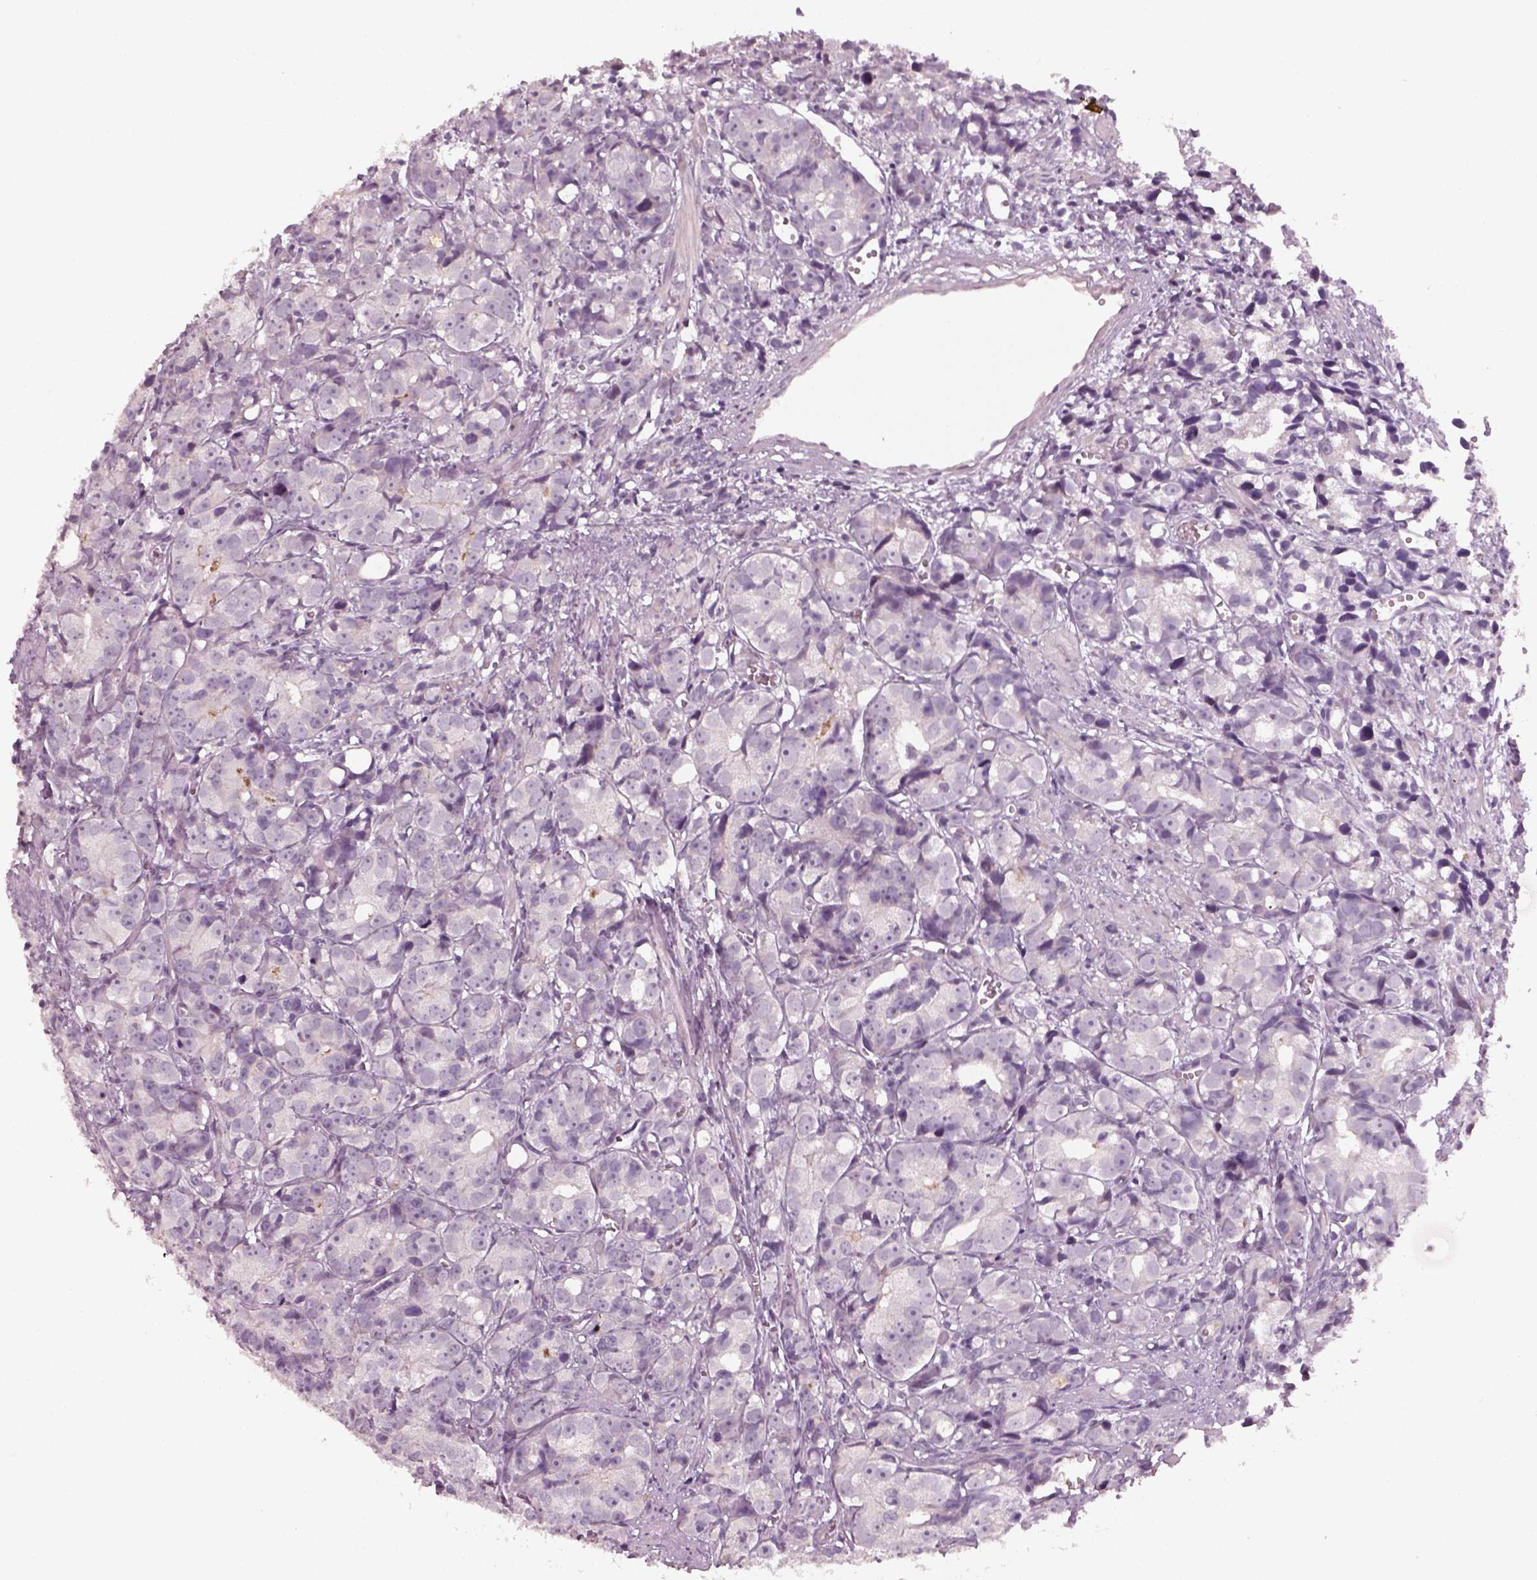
{"staining": {"intensity": "negative", "quantity": "none", "location": "none"}, "tissue": "prostate cancer", "cell_type": "Tumor cells", "image_type": "cancer", "snomed": [{"axis": "morphology", "description": "Adenocarcinoma, High grade"}, {"axis": "topography", "description": "Prostate"}], "caption": "Tumor cells show no significant staining in prostate high-grade adenocarcinoma.", "gene": "PENK", "patient": {"sex": "male", "age": 77}}